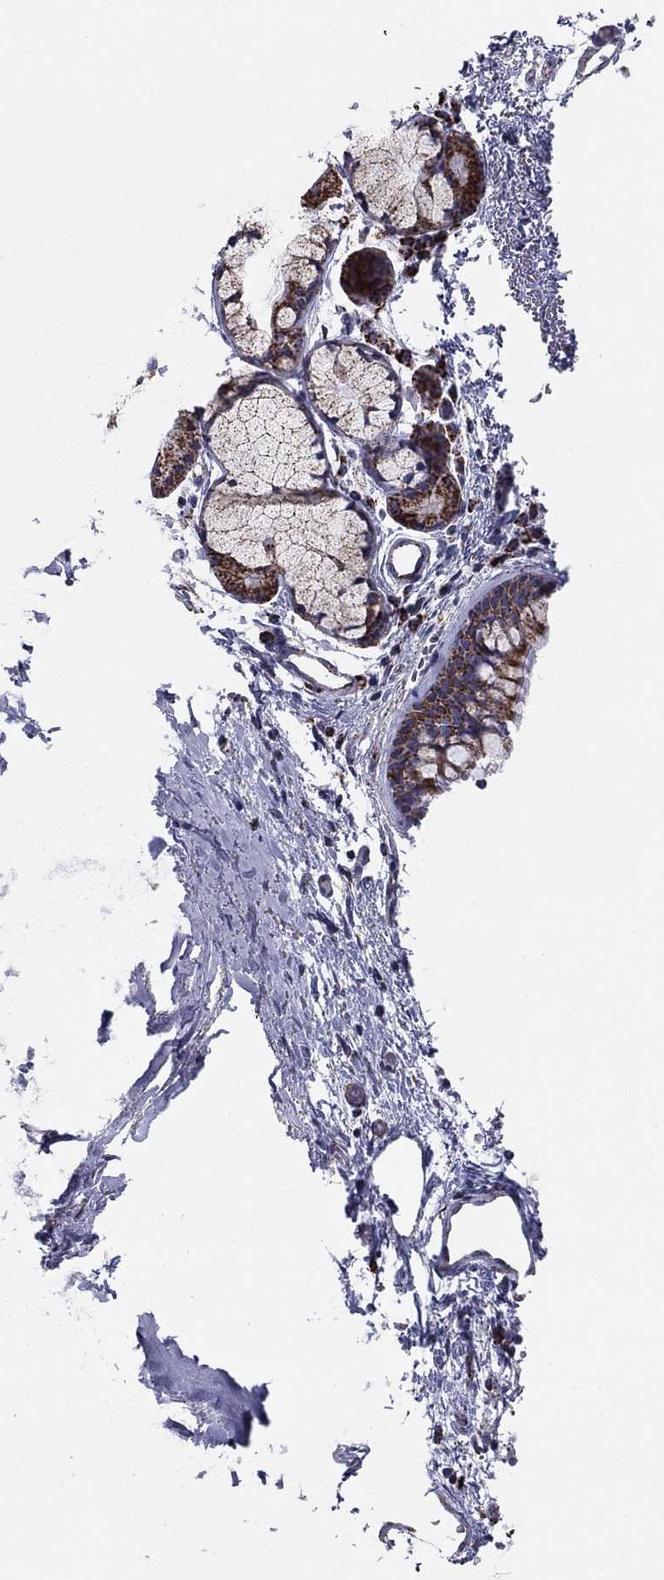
{"staining": {"intensity": "strong", "quantity": "25%-75%", "location": "cytoplasmic/membranous"}, "tissue": "bronchus", "cell_type": "Respiratory epithelial cells", "image_type": "normal", "snomed": [{"axis": "morphology", "description": "Normal tissue, NOS"}, {"axis": "topography", "description": "Bronchus"}, {"axis": "topography", "description": "Lung"}], "caption": "Protein staining of normal bronchus exhibits strong cytoplasmic/membranous positivity in approximately 25%-75% of respiratory epithelial cells. The staining was performed using DAB (3,3'-diaminobenzidine), with brown indicating positive protein expression. Nuclei are stained blue with hematoxylin.", "gene": "NDUFV1", "patient": {"sex": "female", "age": 57}}